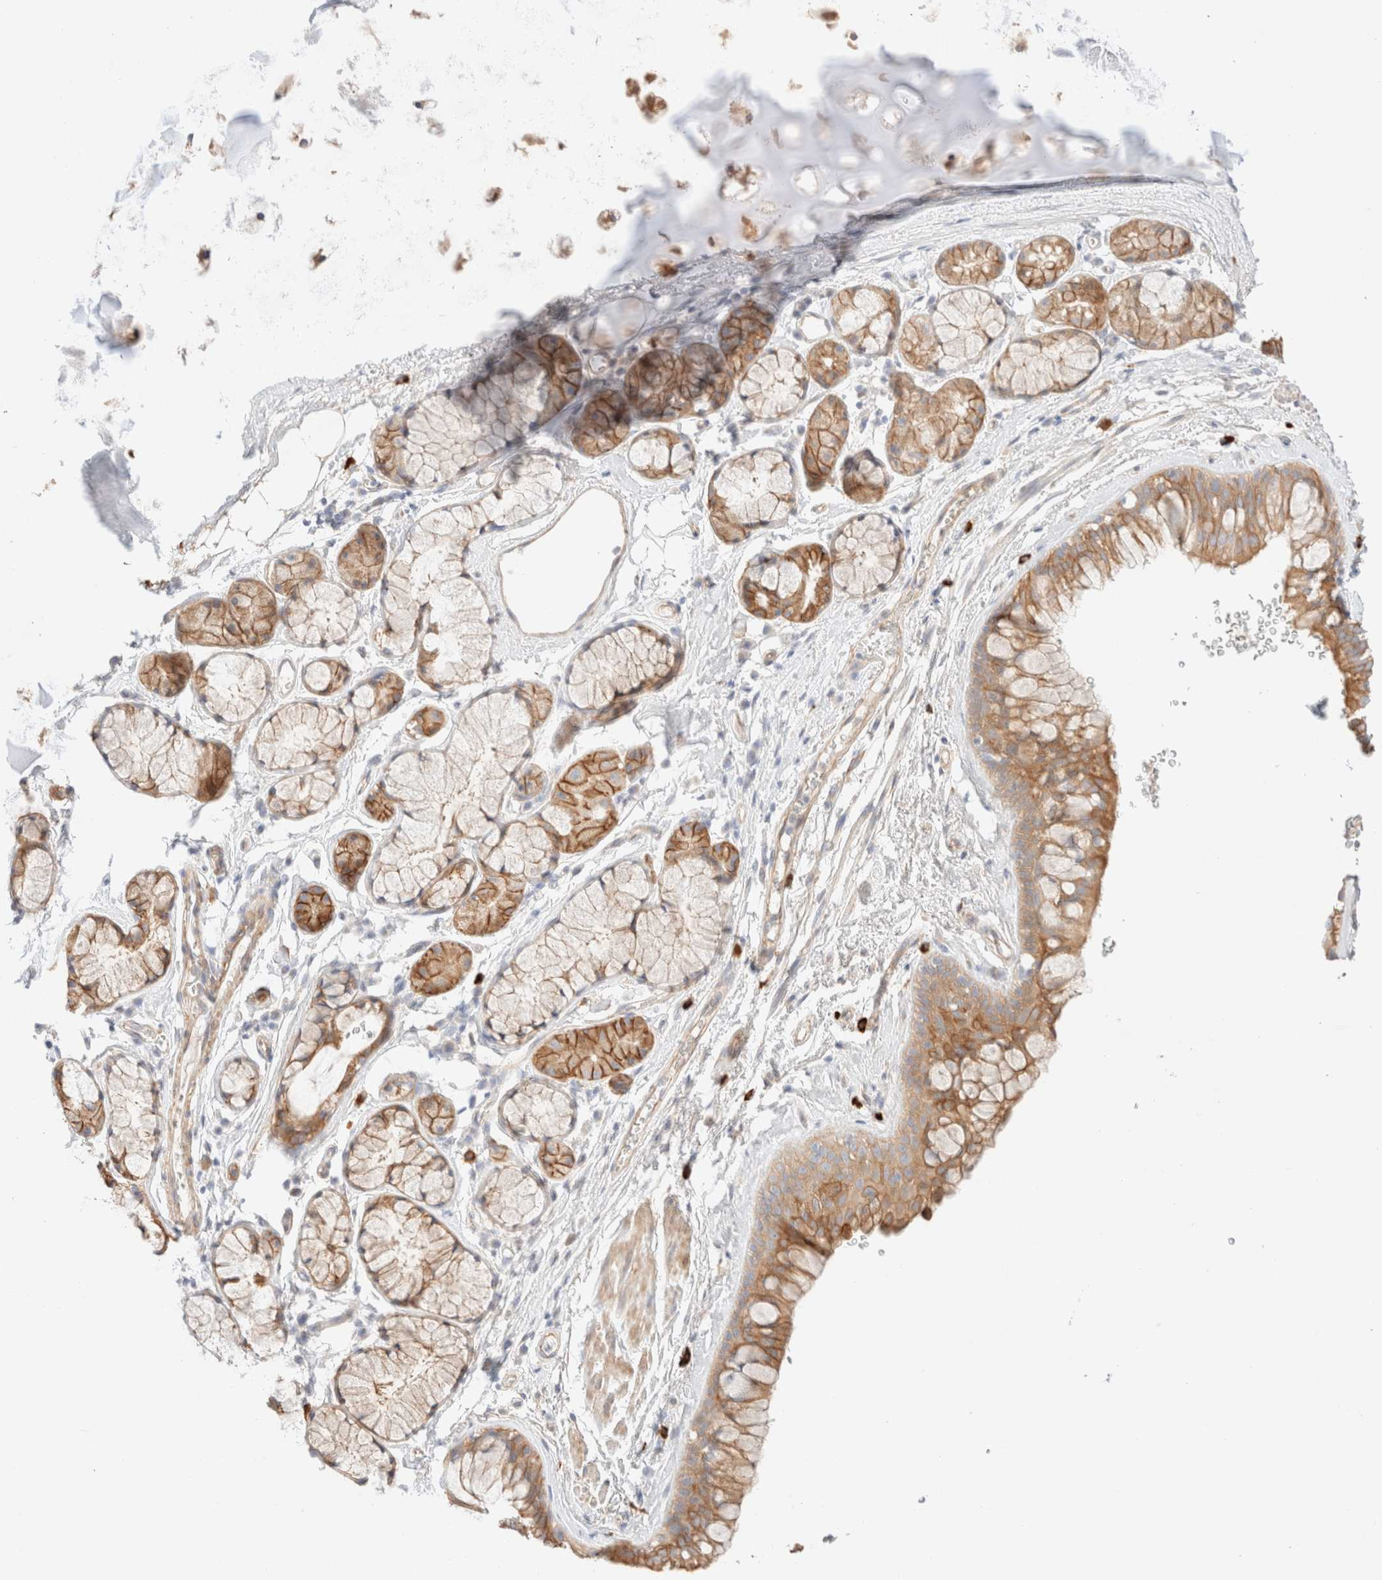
{"staining": {"intensity": "moderate", "quantity": ">75%", "location": "cytoplasmic/membranous"}, "tissue": "bronchus", "cell_type": "Respiratory epithelial cells", "image_type": "normal", "snomed": [{"axis": "morphology", "description": "Normal tissue, NOS"}, {"axis": "topography", "description": "Cartilage tissue"}, {"axis": "topography", "description": "Bronchus"}], "caption": "This is a photomicrograph of immunohistochemistry (IHC) staining of benign bronchus, which shows moderate expression in the cytoplasmic/membranous of respiratory epithelial cells.", "gene": "NIBAN2", "patient": {"sex": "female", "age": 53}}